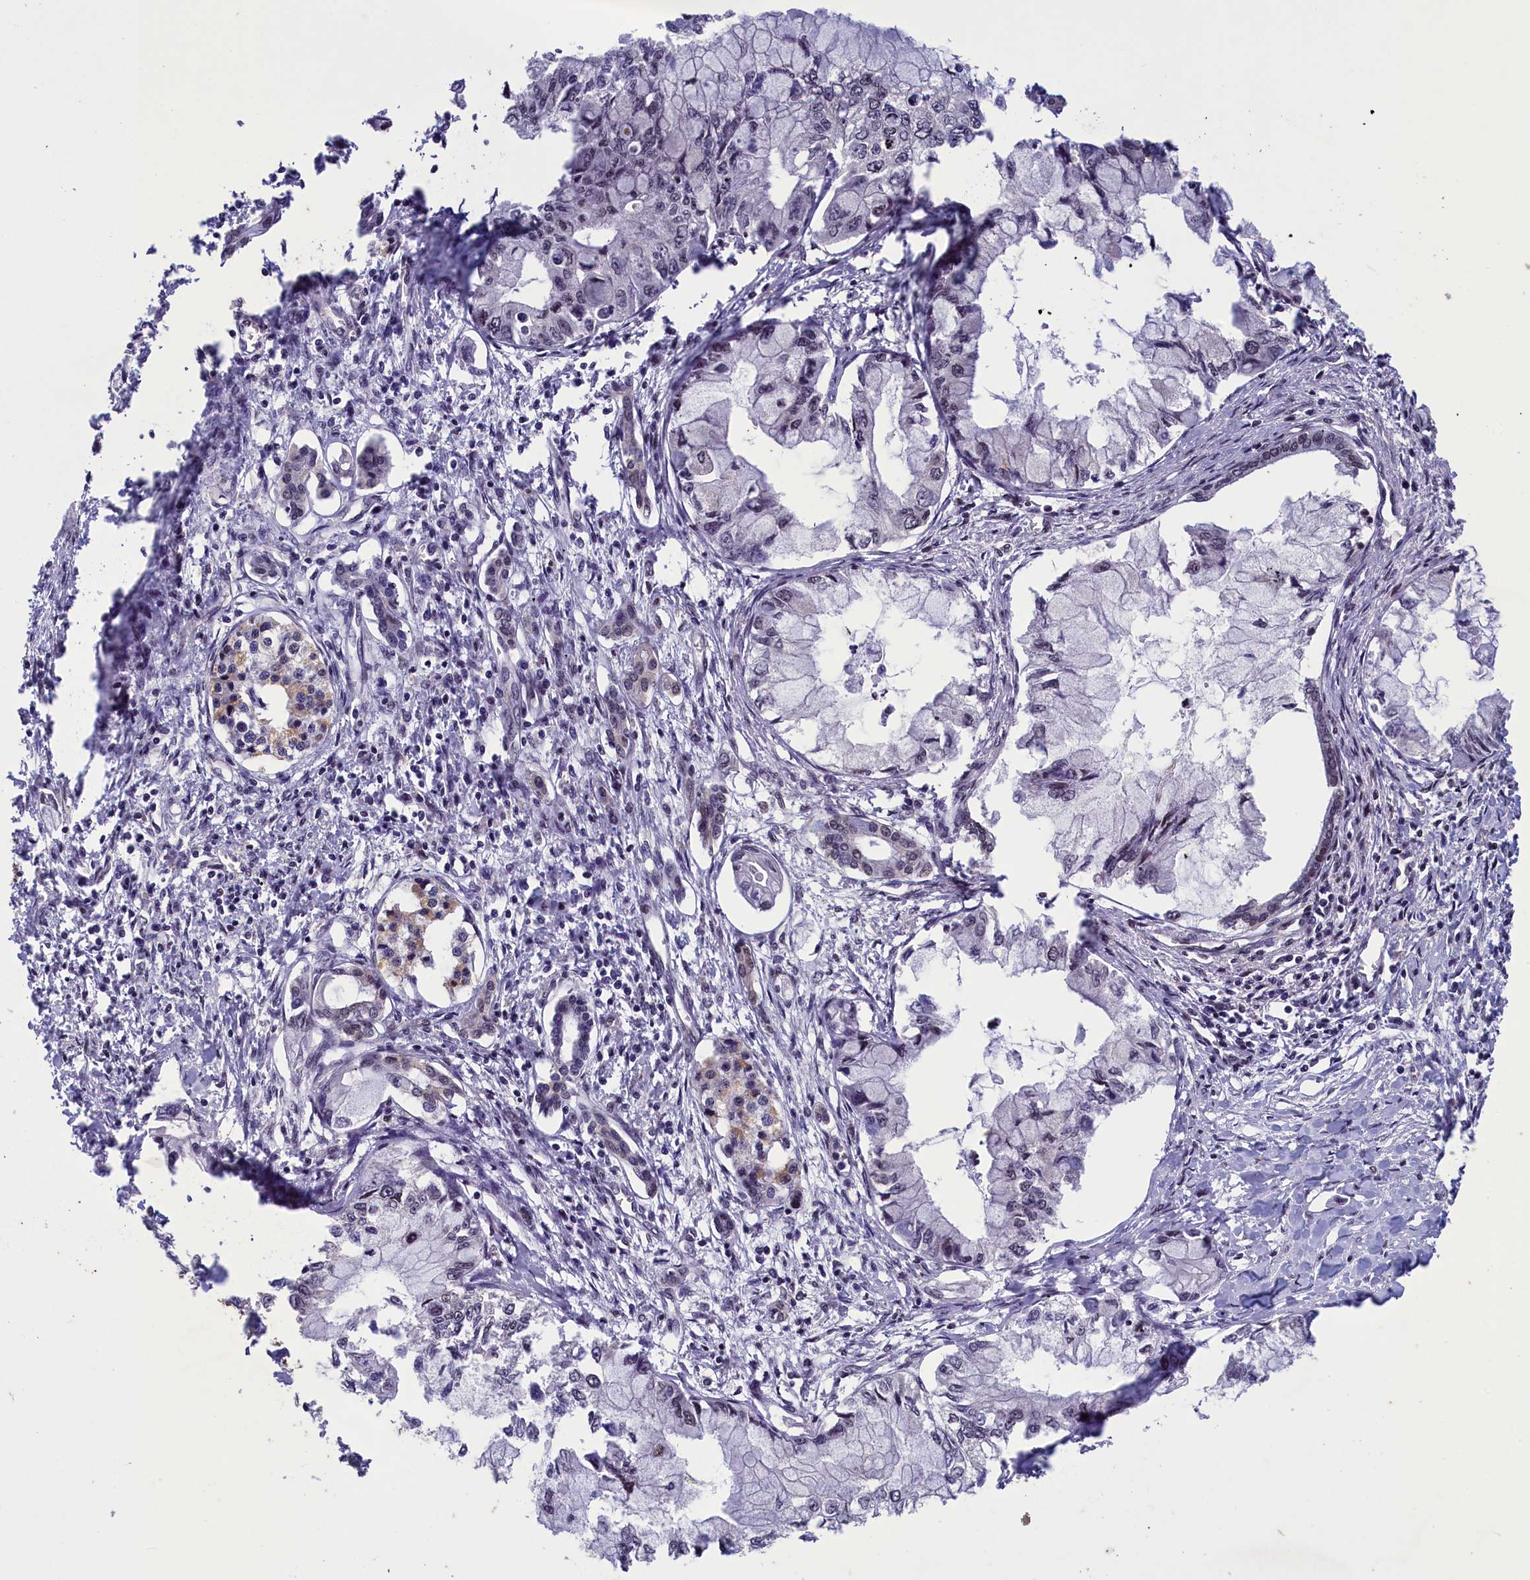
{"staining": {"intensity": "negative", "quantity": "none", "location": "none"}, "tissue": "pancreatic cancer", "cell_type": "Tumor cells", "image_type": "cancer", "snomed": [{"axis": "morphology", "description": "Adenocarcinoma, NOS"}, {"axis": "topography", "description": "Pancreas"}], "caption": "This is a histopathology image of IHC staining of adenocarcinoma (pancreatic), which shows no positivity in tumor cells. (DAB (3,3'-diaminobenzidine) immunohistochemistry (IHC) visualized using brightfield microscopy, high magnification).", "gene": "NUBP1", "patient": {"sex": "male", "age": 48}}